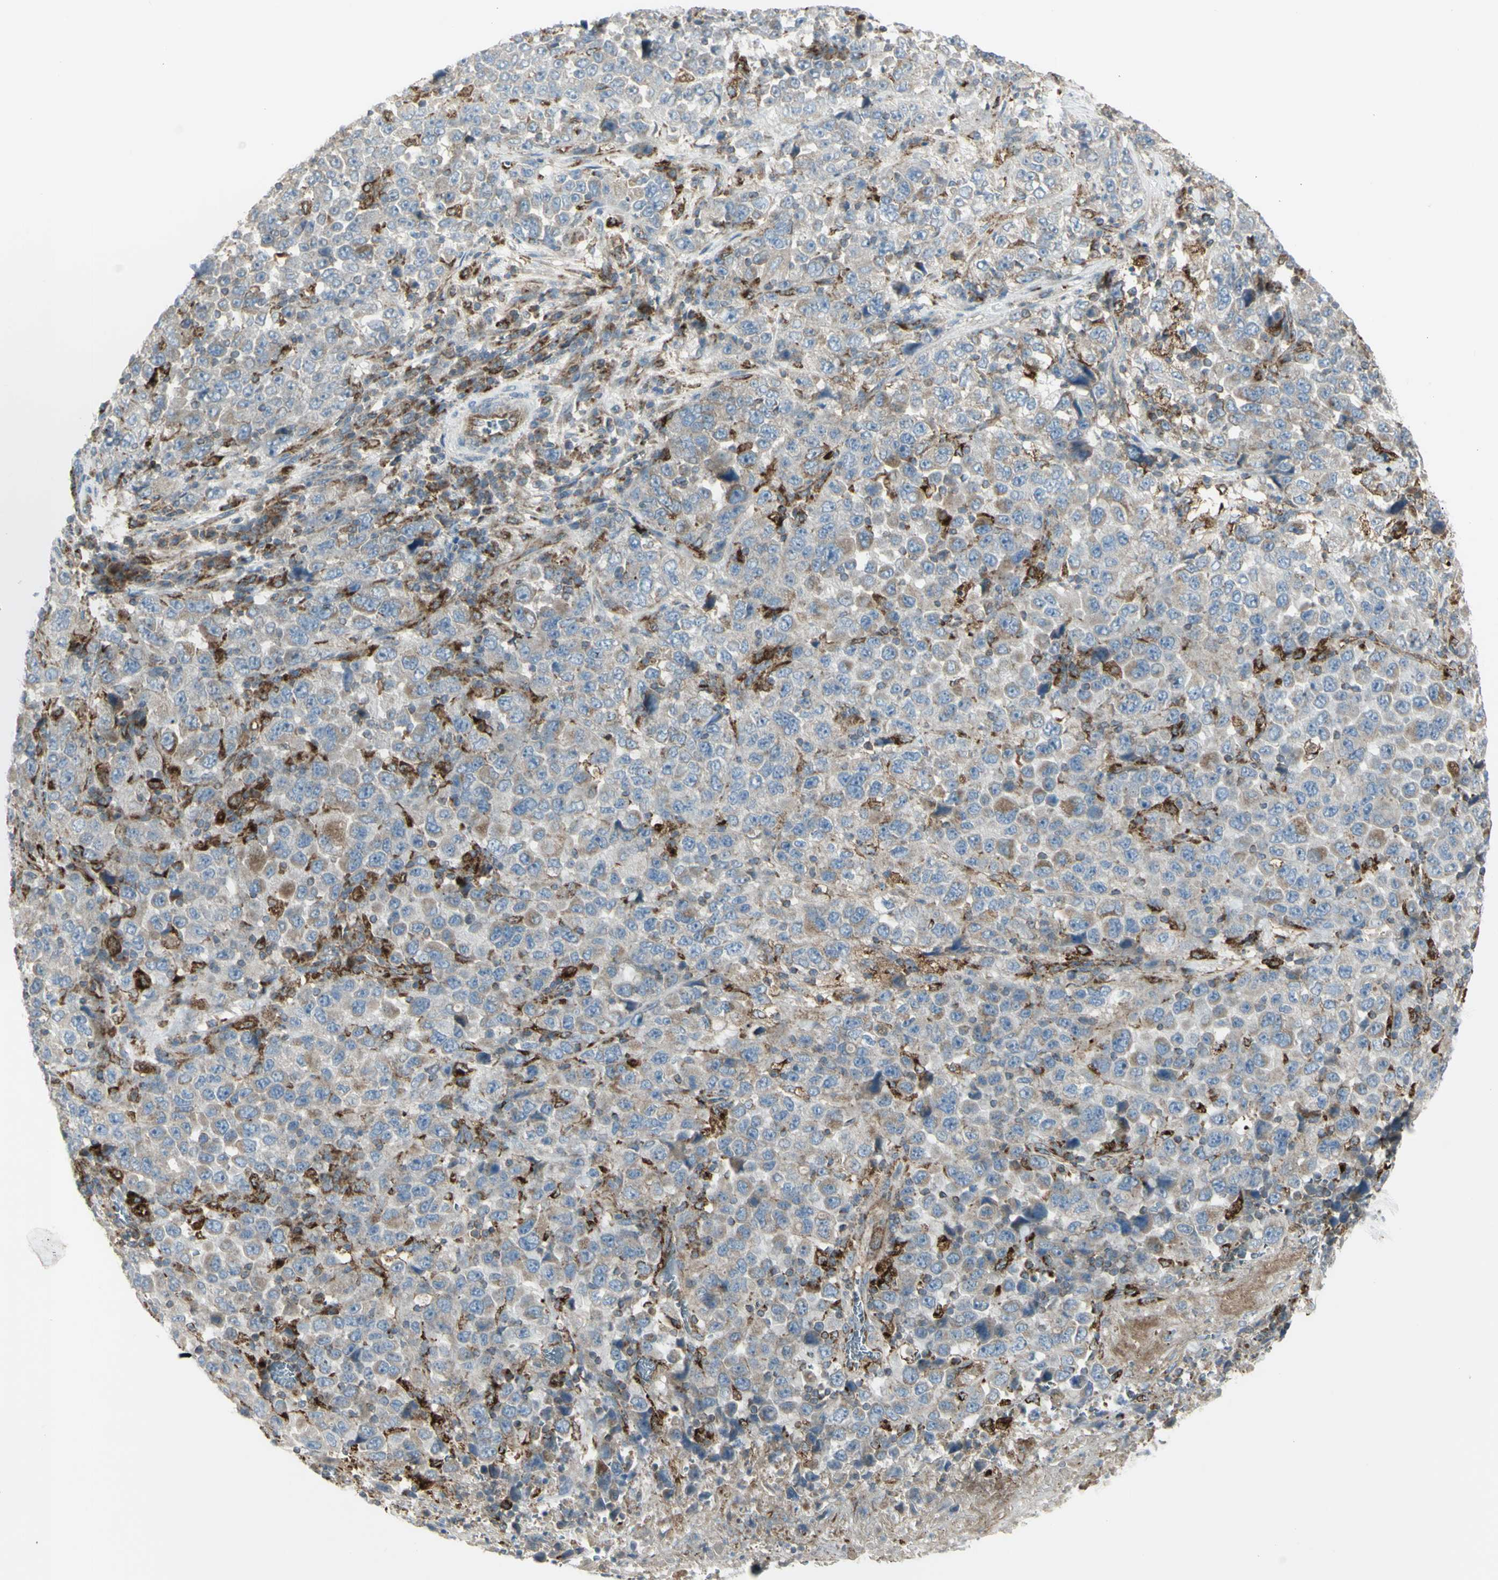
{"staining": {"intensity": "weak", "quantity": "25%-75%", "location": "cytoplasmic/membranous"}, "tissue": "stomach cancer", "cell_type": "Tumor cells", "image_type": "cancer", "snomed": [{"axis": "morphology", "description": "Normal tissue, NOS"}, {"axis": "morphology", "description": "Adenocarcinoma, NOS"}, {"axis": "topography", "description": "Stomach, upper"}, {"axis": "topography", "description": "Stomach"}], "caption": "Immunohistochemical staining of stomach adenocarcinoma reveals weak cytoplasmic/membranous protein staining in approximately 25%-75% of tumor cells.", "gene": "CYB5R1", "patient": {"sex": "male", "age": 59}}